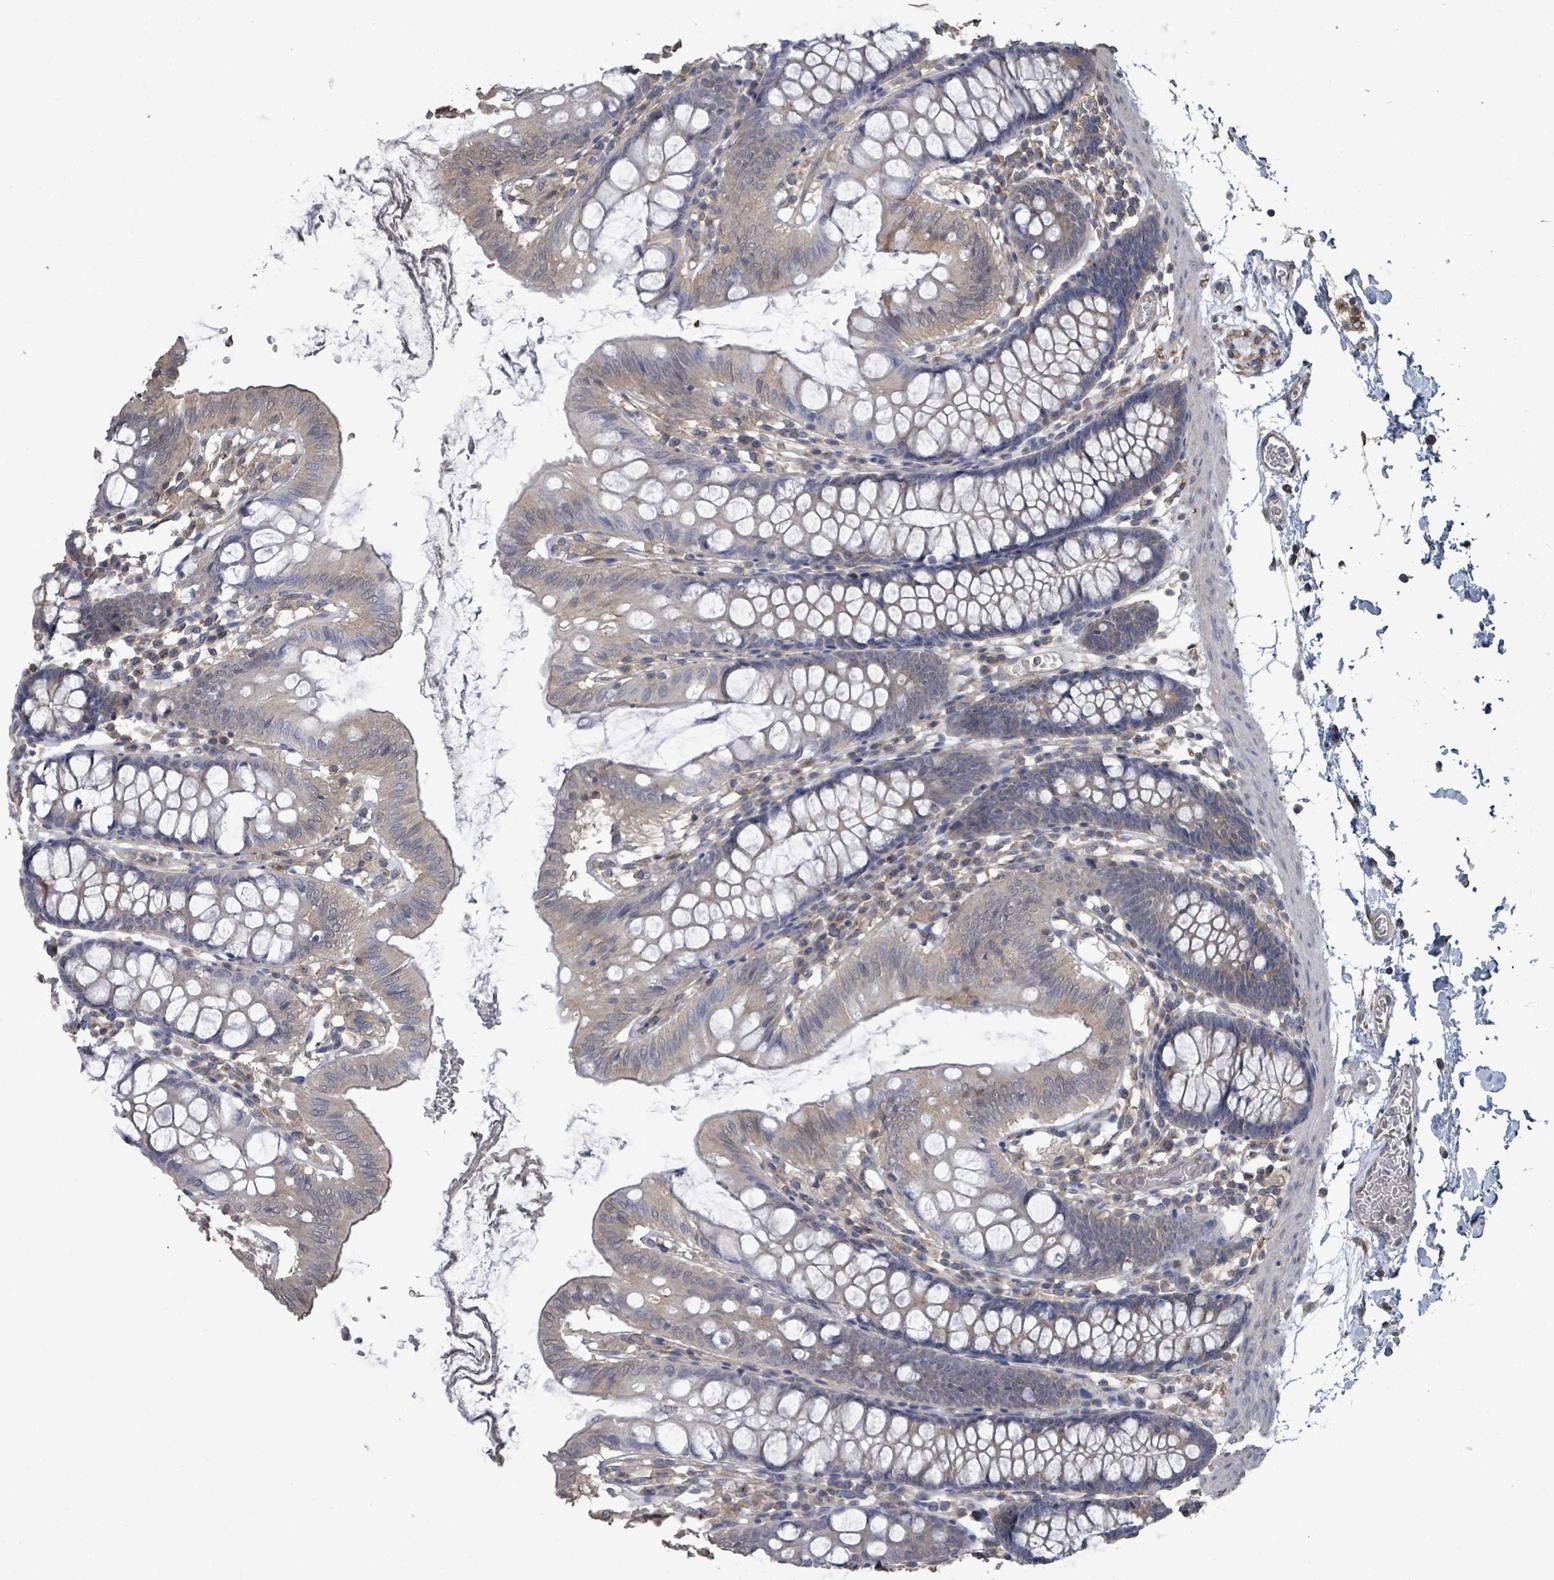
{"staining": {"intensity": "weak", "quantity": ">75%", "location": "cytoplasmic/membranous"}, "tissue": "colon", "cell_type": "Endothelial cells", "image_type": "normal", "snomed": [{"axis": "morphology", "description": "Normal tissue, NOS"}, {"axis": "topography", "description": "Colon"}], "caption": "Endothelial cells reveal weak cytoplasmic/membranous expression in approximately >75% of cells in unremarkable colon.", "gene": "SLC9A7", "patient": {"sex": "male", "age": 75}}